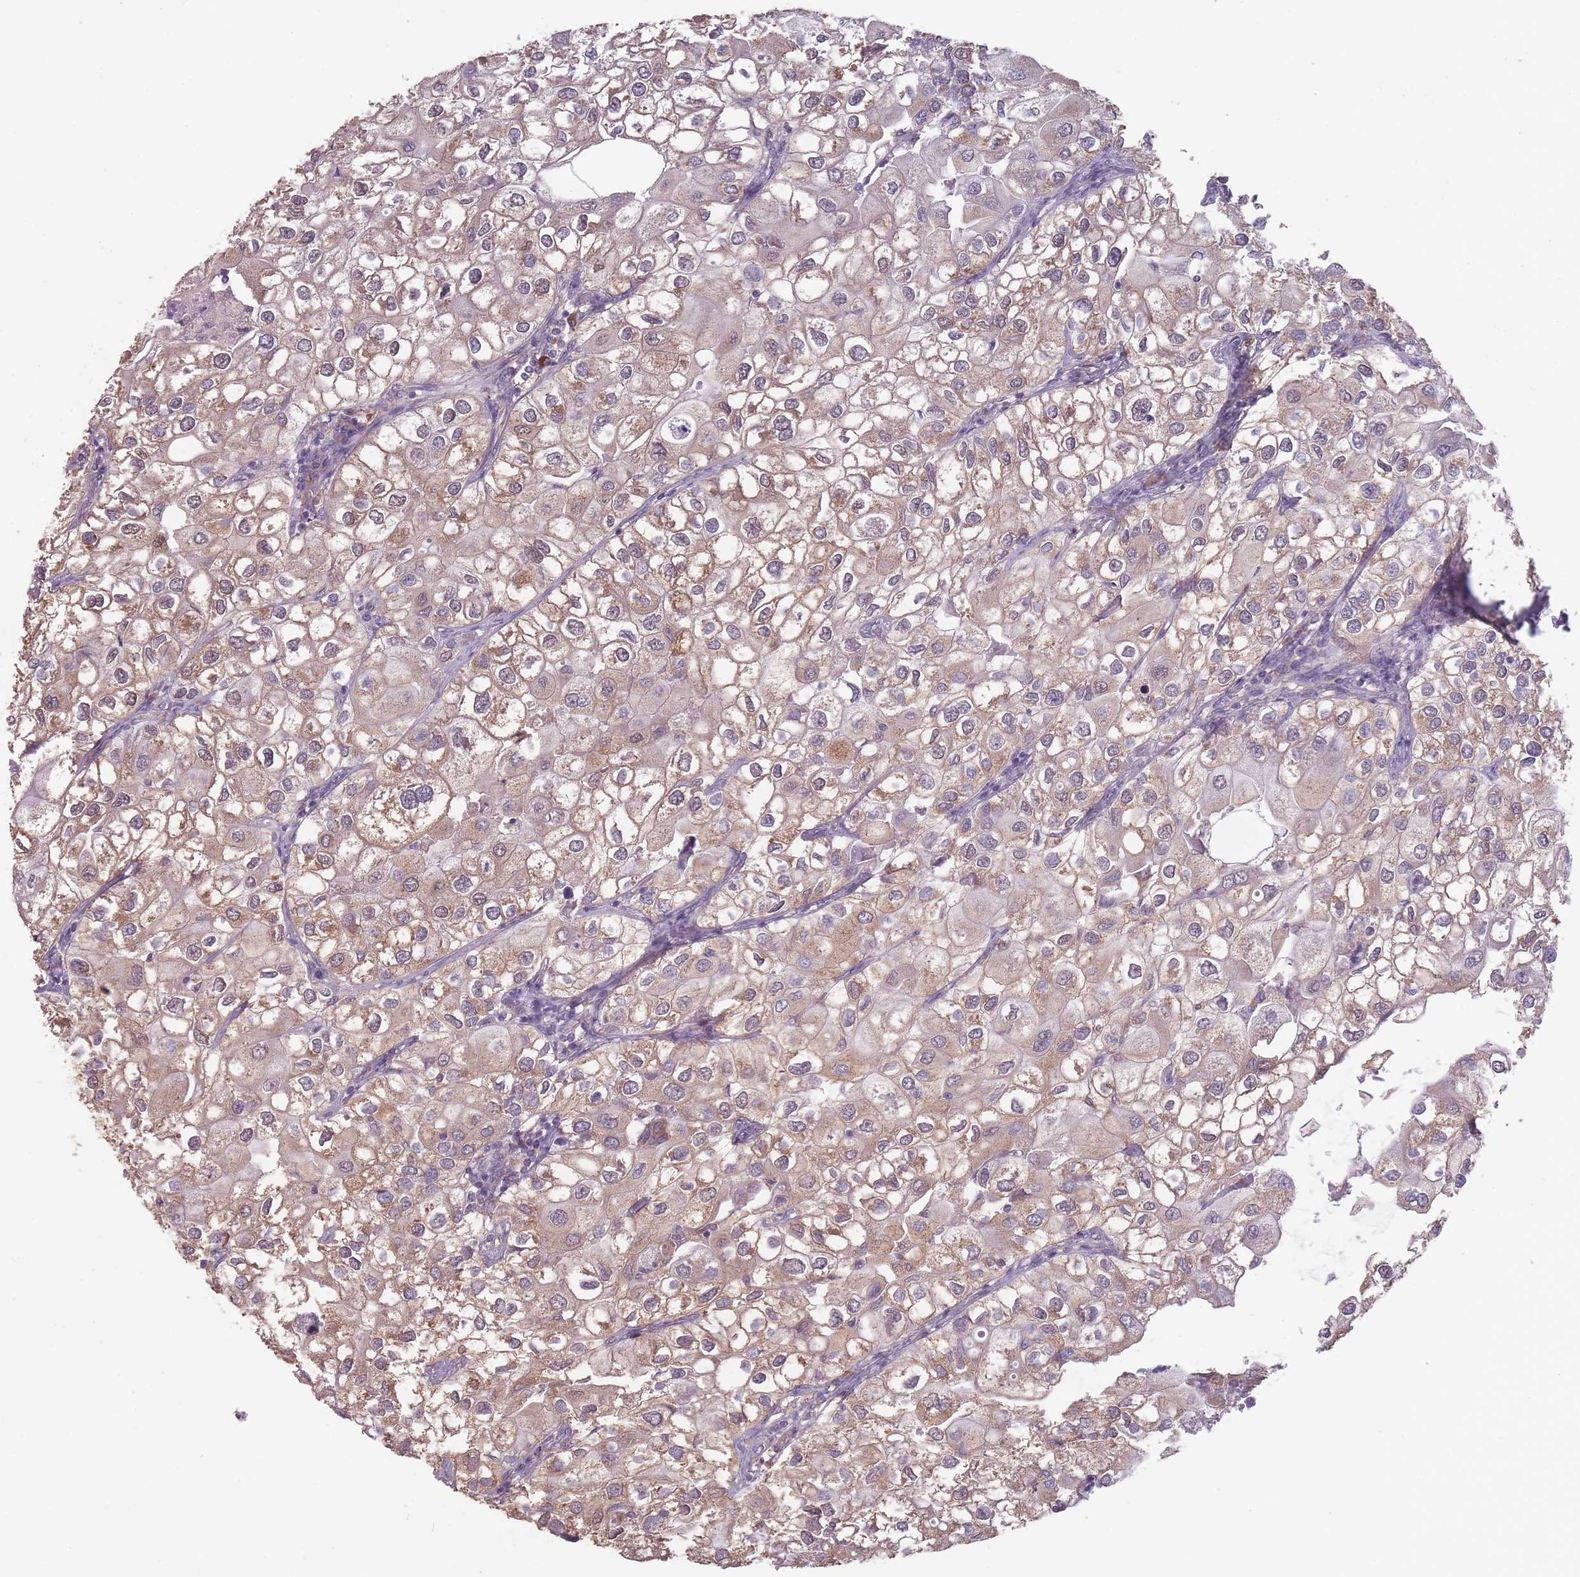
{"staining": {"intensity": "weak", "quantity": "25%-75%", "location": "cytoplasmic/membranous"}, "tissue": "urothelial cancer", "cell_type": "Tumor cells", "image_type": "cancer", "snomed": [{"axis": "morphology", "description": "Urothelial carcinoma, High grade"}, {"axis": "topography", "description": "Urinary bladder"}], "caption": "Immunohistochemical staining of urothelial carcinoma (high-grade) exhibits low levels of weak cytoplasmic/membranous staining in approximately 25%-75% of tumor cells.", "gene": "SANBR", "patient": {"sex": "male", "age": 64}}